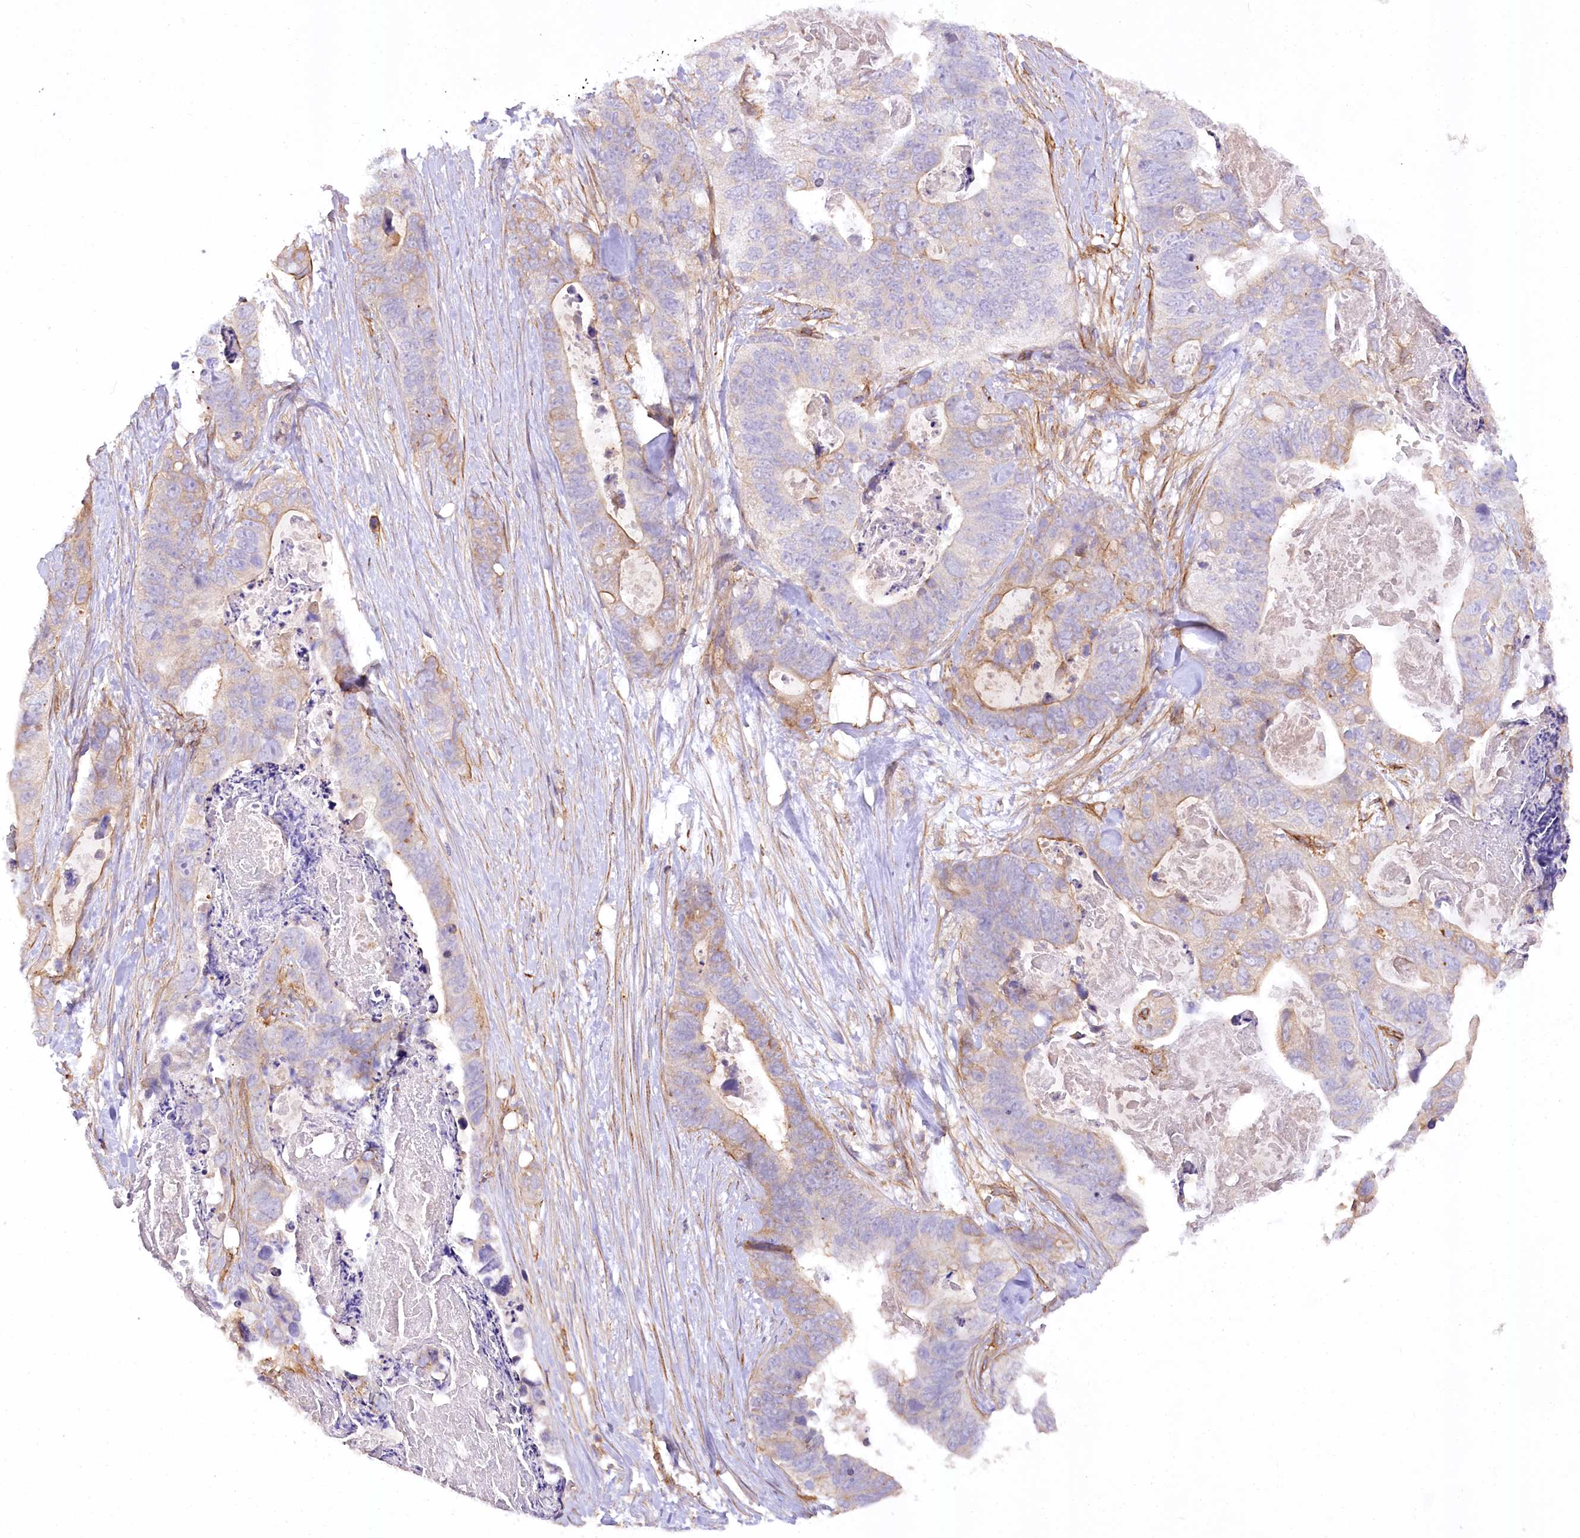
{"staining": {"intensity": "weak", "quantity": "<25%", "location": "cytoplasmic/membranous"}, "tissue": "stomach cancer", "cell_type": "Tumor cells", "image_type": "cancer", "snomed": [{"axis": "morphology", "description": "Adenocarcinoma, NOS"}, {"axis": "topography", "description": "Stomach"}], "caption": "Tumor cells are negative for protein expression in human stomach cancer (adenocarcinoma). (Immunohistochemistry, brightfield microscopy, high magnification).", "gene": "SYNPO2", "patient": {"sex": "female", "age": 89}}